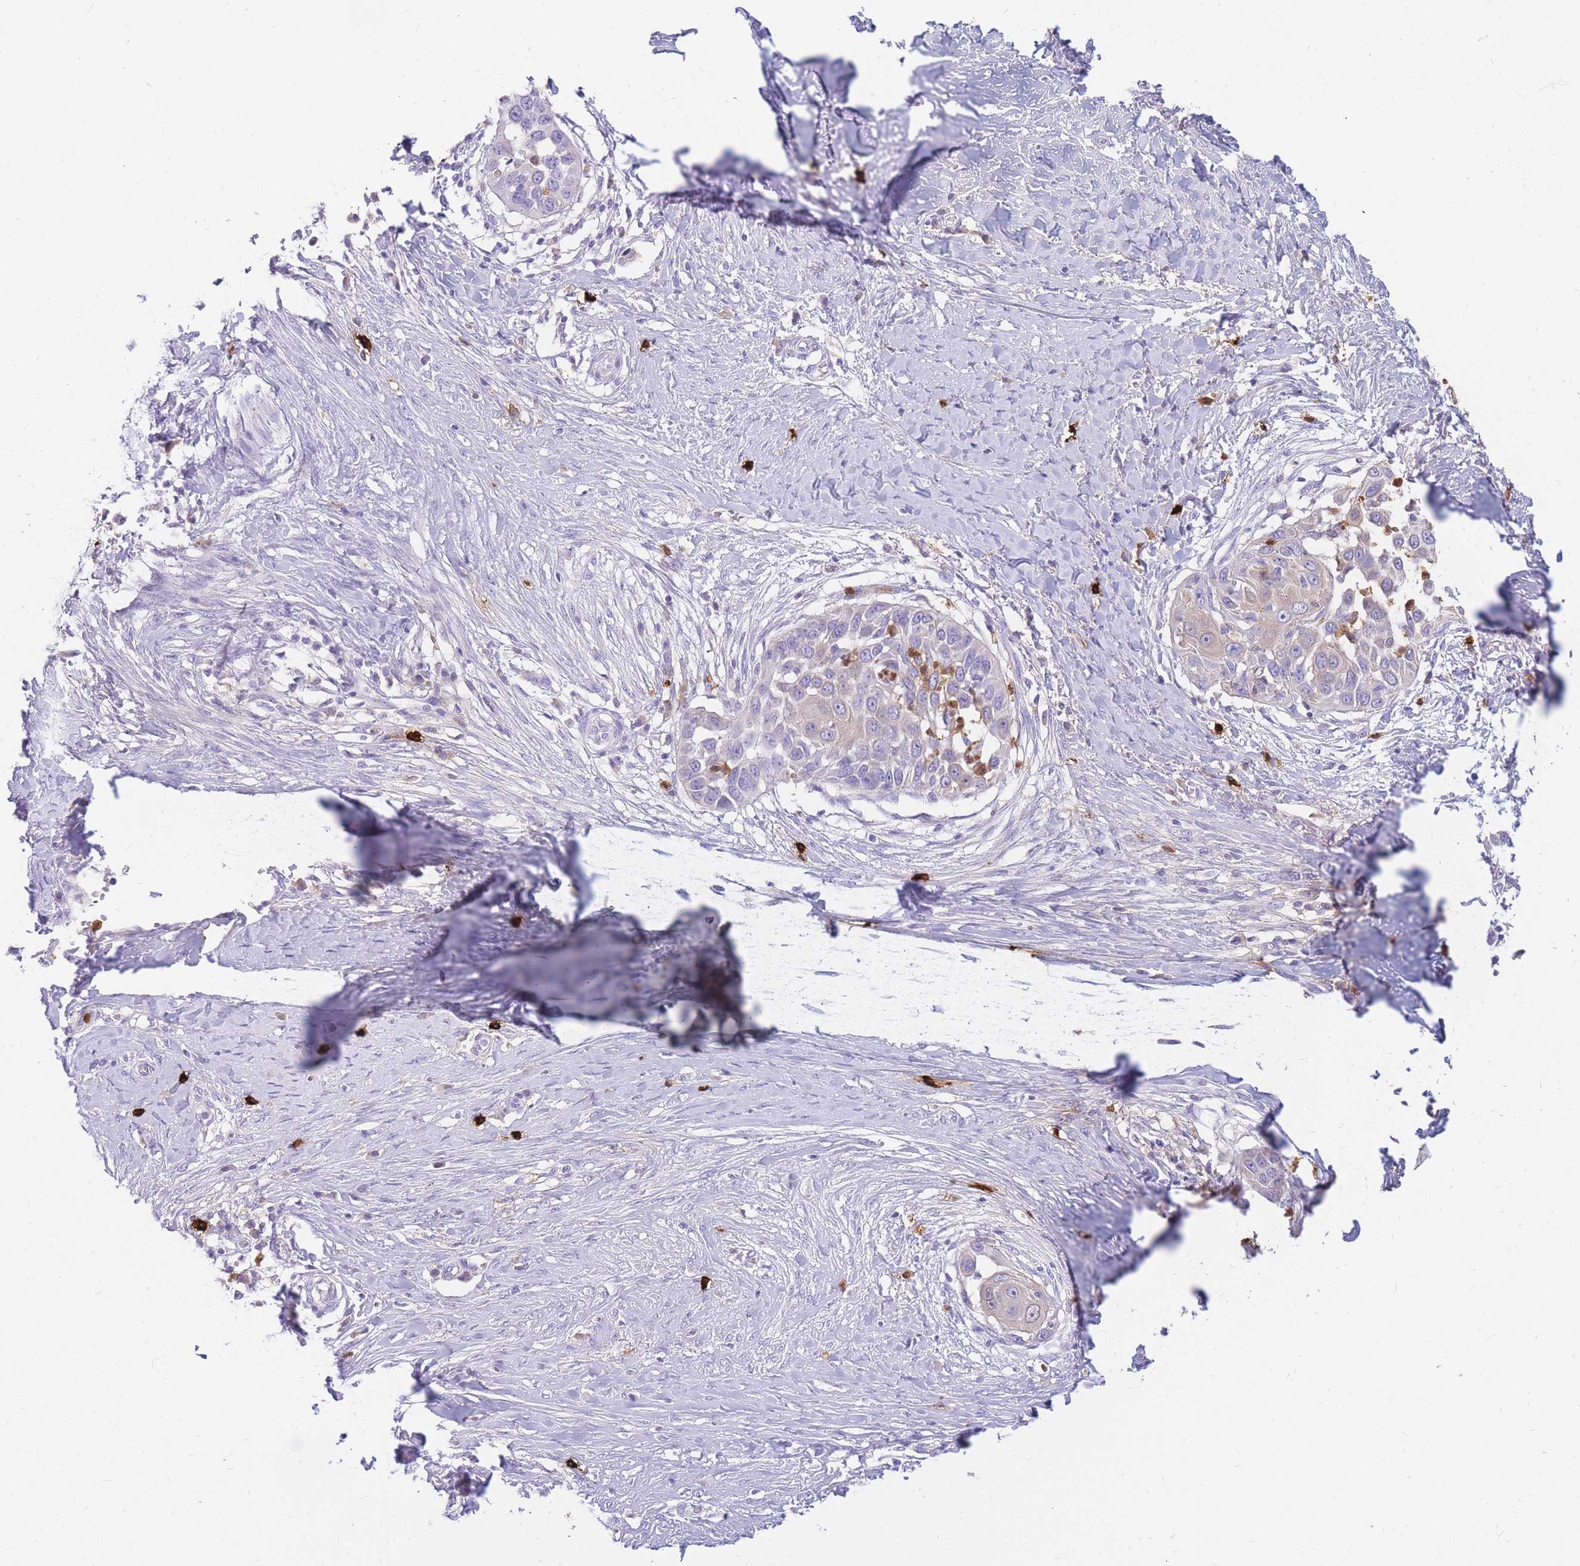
{"staining": {"intensity": "weak", "quantity": "25%-75%", "location": "cytoplasmic/membranous"}, "tissue": "skin cancer", "cell_type": "Tumor cells", "image_type": "cancer", "snomed": [{"axis": "morphology", "description": "Squamous cell carcinoma, NOS"}, {"axis": "topography", "description": "Skin"}], "caption": "Skin squamous cell carcinoma tissue reveals weak cytoplasmic/membranous expression in approximately 25%-75% of tumor cells", "gene": "TPSAB1", "patient": {"sex": "female", "age": 44}}